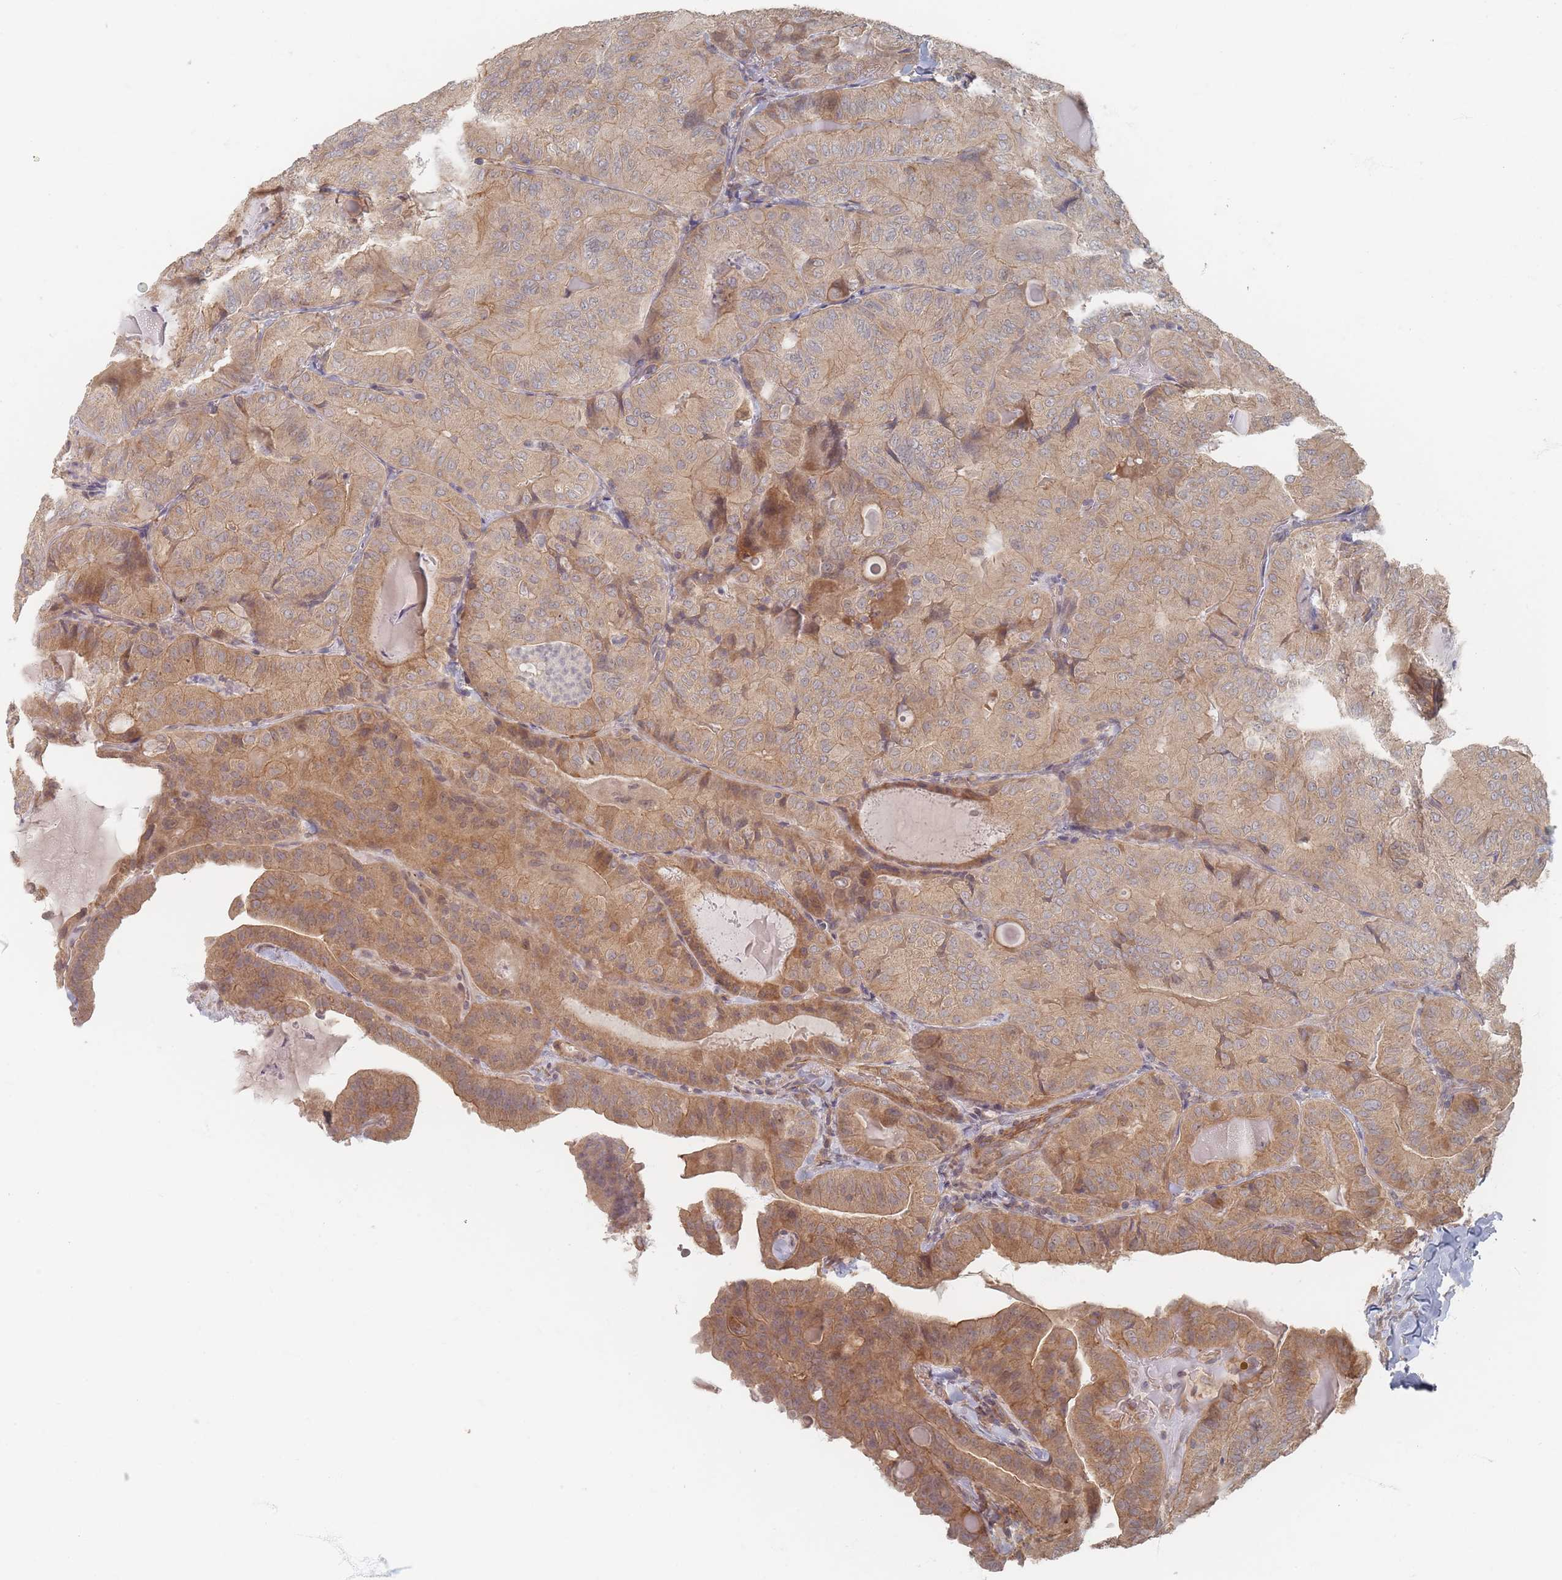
{"staining": {"intensity": "moderate", "quantity": ">75%", "location": "cytoplasmic/membranous"}, "tissue": "thyroid cancer", "cell_type": "Tumor cells", "image_type": "cancer", "snomed": [{"axis": "morphology", "description": "Papillary adenocarcinoma, NOS"}, {"axis": "topography", "description": "Thyroid gland"}], "caption": "Thyroid papillary adenocarcinoma tissue displays moderate cytoplasmic/membranous expression in about >75% of tumor cells", "gene": "GLE1", "patient": {"sex": "female", "age": 68}}